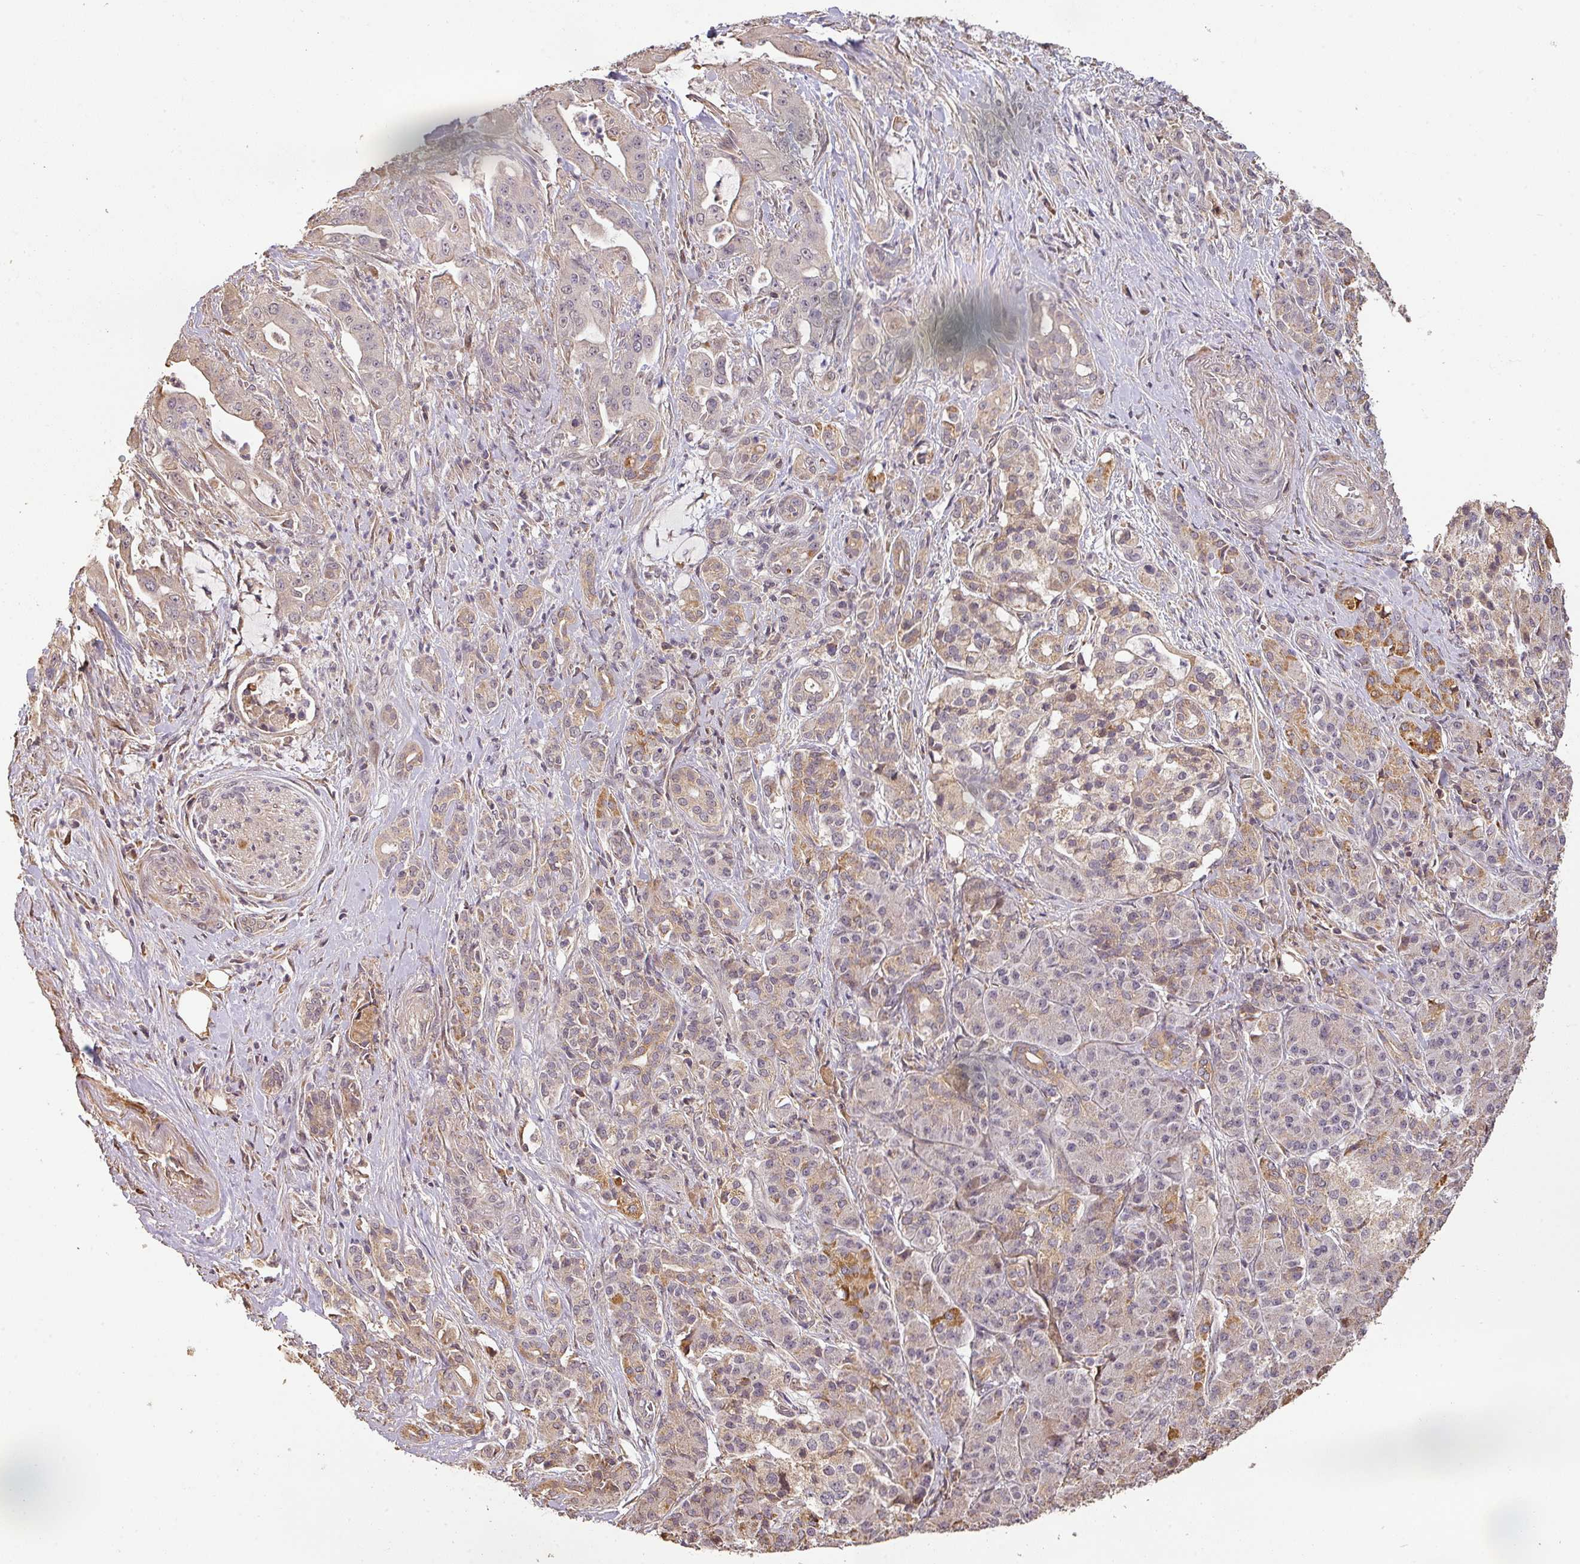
{"staining": {"intensity": "negative", "quantity": "none", "location": "none"}, "tissue": "pancreatic cancer", "cell_type": "Tumor cells", "image_type": "cancer", "snomed": [{"axis": "morphology", "description": "Adenocarcinoma, NOS"}, {"axis": "topography", "description": "Pancreas"}], "caption": "Immunohistochemical staining of human pancreatic adenocarcinoma demonstrates no significant staining in tumor cells.", "gene": "BPIFB3", "patient": {"sex": "male", "age": 57}}